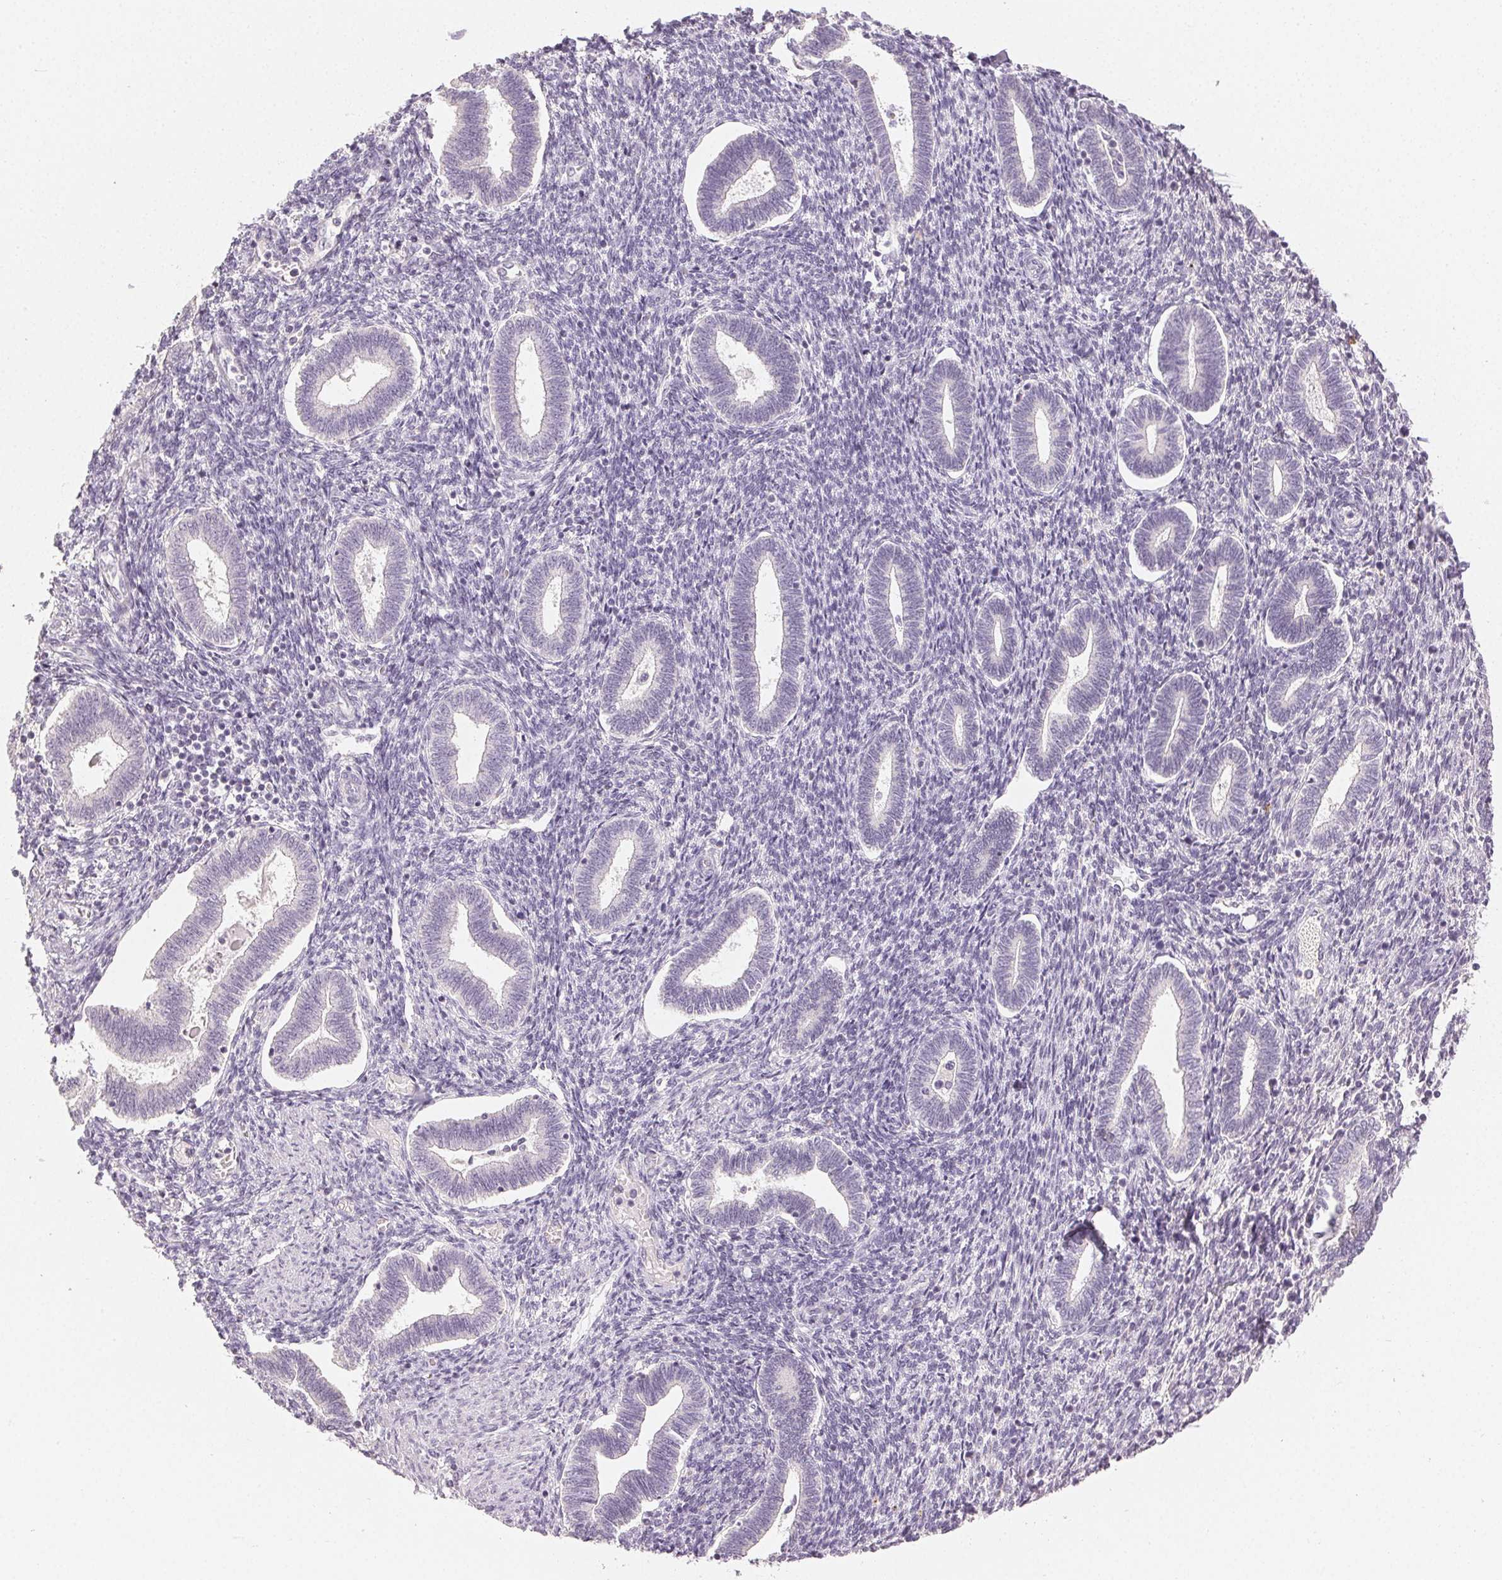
{"staining": {"intensity": "negative", "quantity": "none", "location": "none"}, "tissue": "endometrium", "cell_type": "Cells in endometrial stroma", "image_type": "normal", "snomed": [{"axis": "morphology", "description": "Normal tissue, NOS"}, {"axis": "topography", "description": "Endometrium"}], "caption": "DAB (3,3'-diaminobenzidine) immunohistochemical staining of normal human endometrium exhibits no significant staining in cells in endometrial stroma.", "gene": "LVRN", "patient": {"sex": "female", "age": 42}}